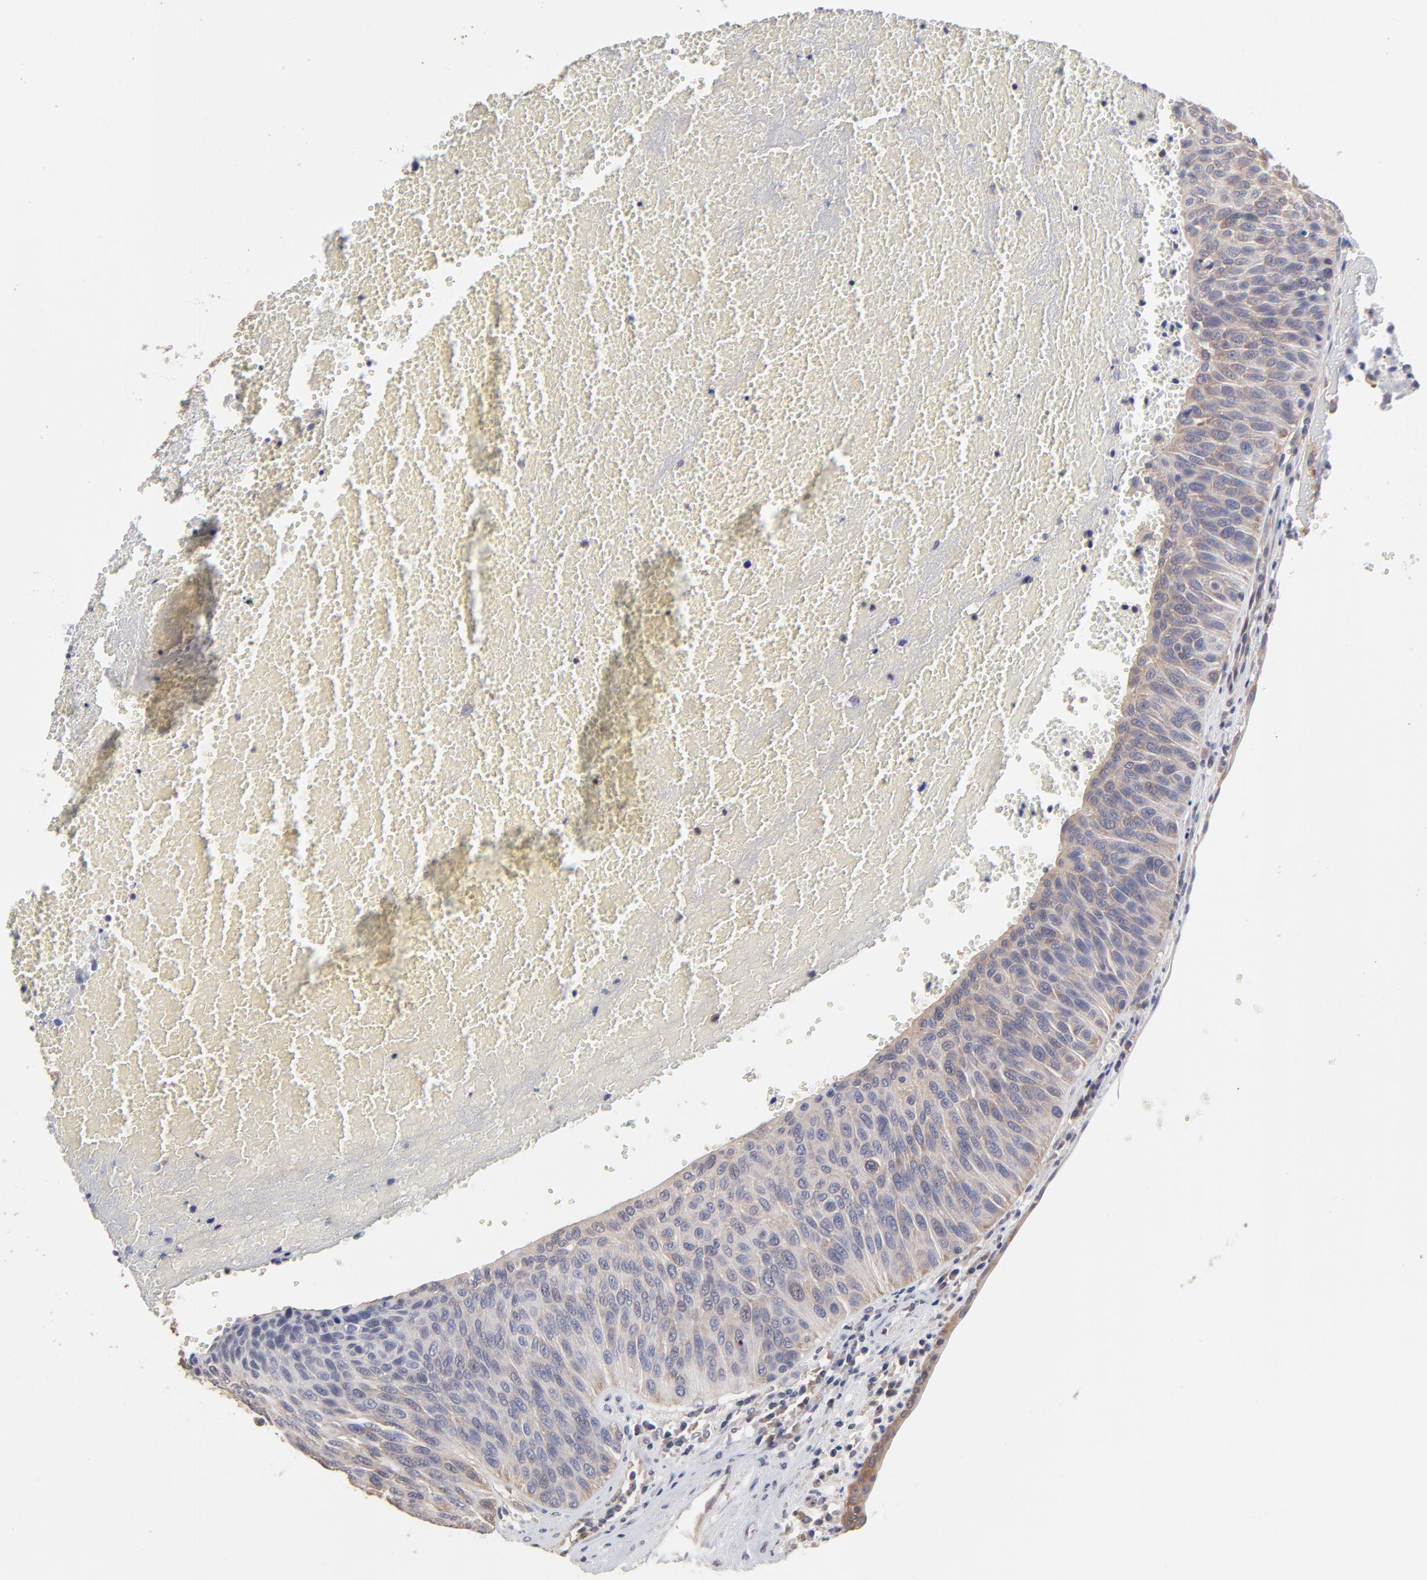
{"staining": {"intensity": "weak", "quantity": ">75%", "location": "cytoplasmic/membranous"}, "tissue": "urothelial cancer", "cell_type": "Tumor cells", "image_type": "cancer", "snomed": [{"axis": "morphology", "description": "Urothelial carcinoma, High grade"}, {"axis": "topography", "description": "Urinary bladder"}], "caption": "Immunohistochemistry (DAB) staining of high-grade urothelial carcinoma exhibits weak cytoplasmic/membranous protein positivity in approximately >75% of tumor cells.", "gene": "CCT2", "patient": {"sex": "male", "age": 66}}